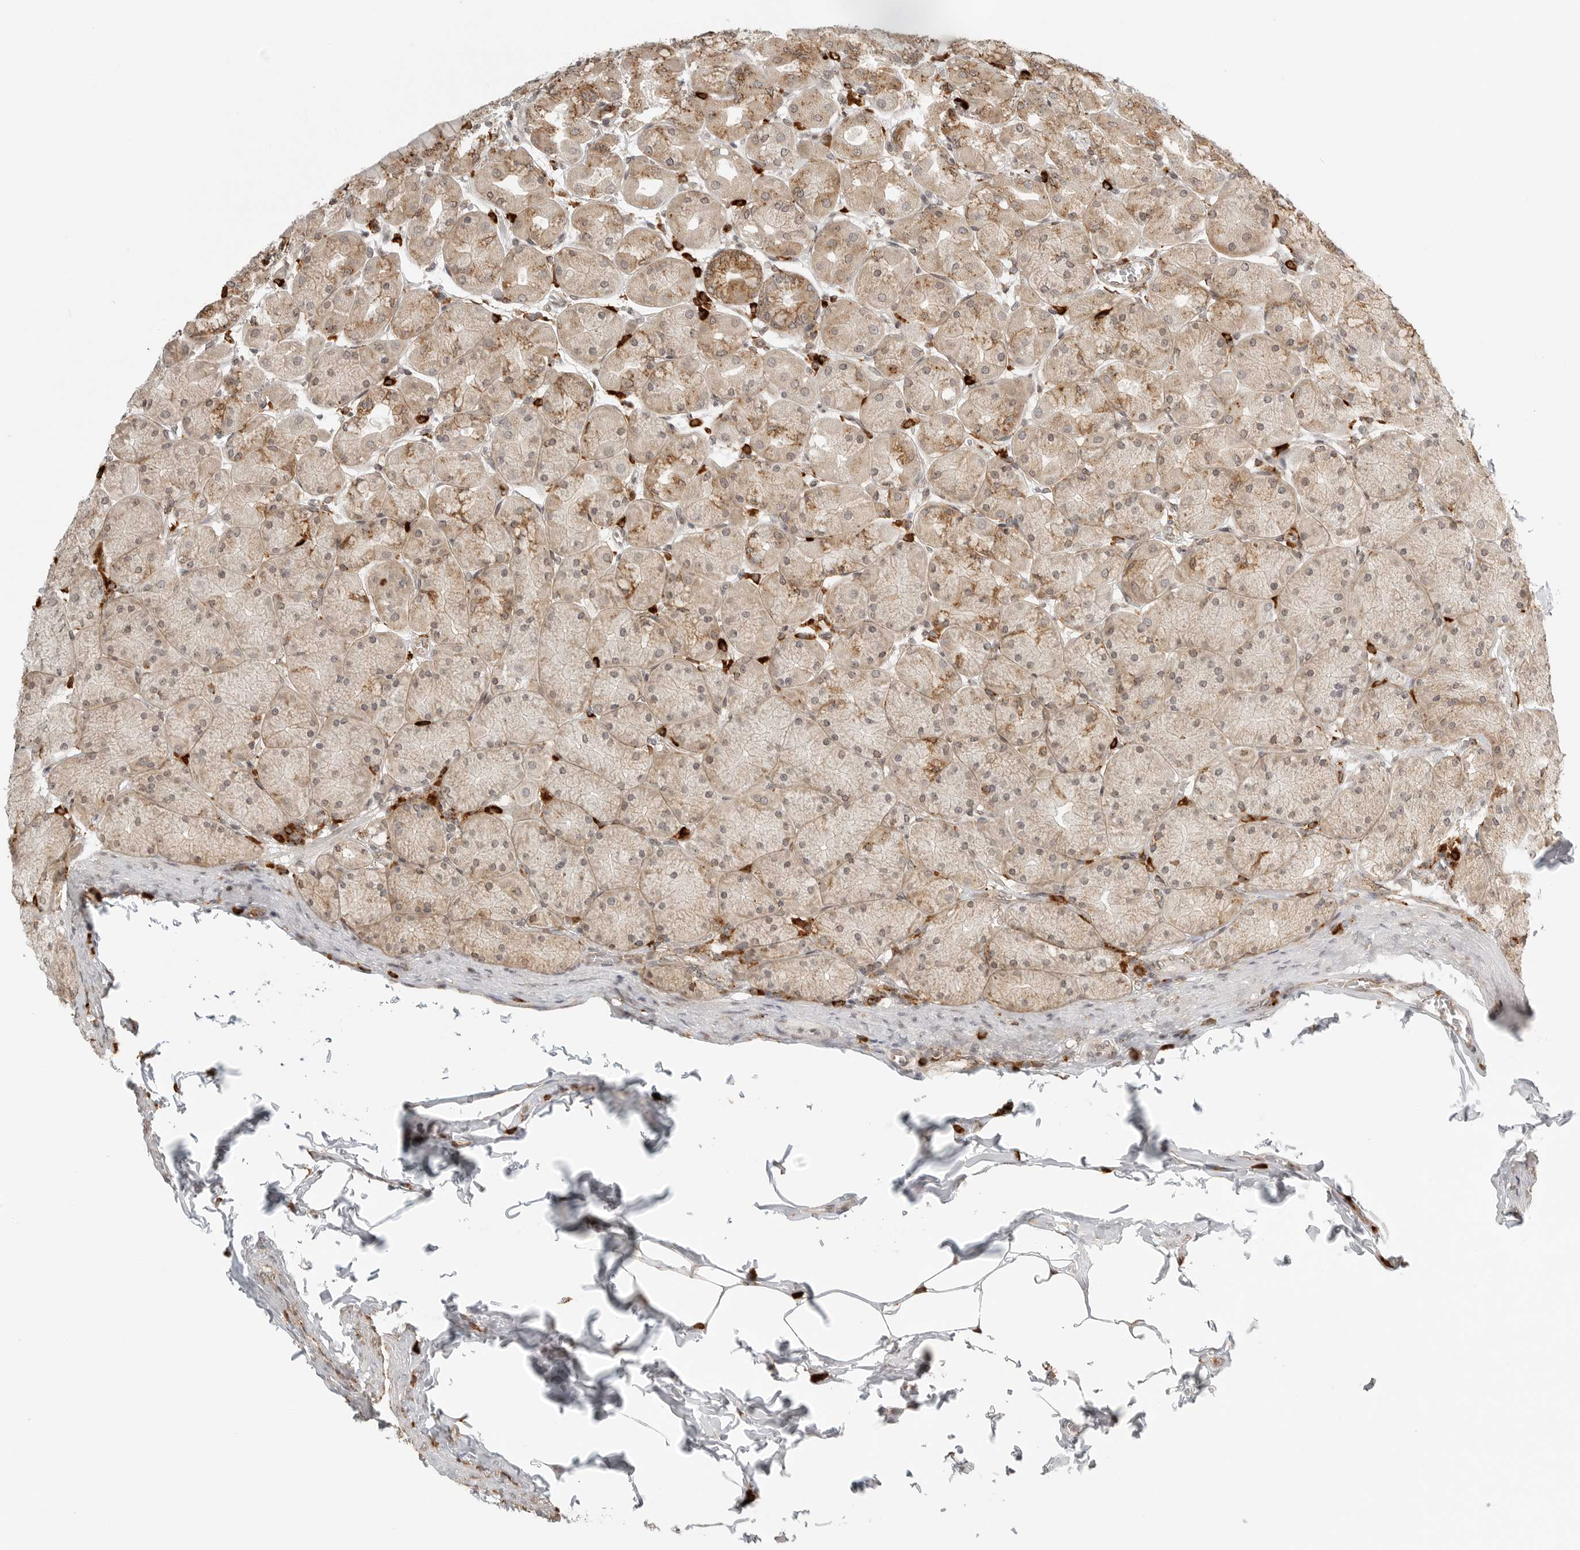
{"staining": {"intensity": "moderate", "quantity": ">75%", "location": "cytoplasmic/membranous"}, "tissue": "stomach", "cell_type": "Glandular cells", "image_type": "normal", "snomed": [{"axis": "morphology", "description": "Normal tissue, NOS"}, {"axis": "topography", "description": "Stomach, upper"}], "caption": "Protein staining of benign stomach demonstrates moderate cytoplasmic/membranous staining in approximately >75% of glandular cells.", "gene": "IDUA", "patient": {"sex": "female", "age": 56}}